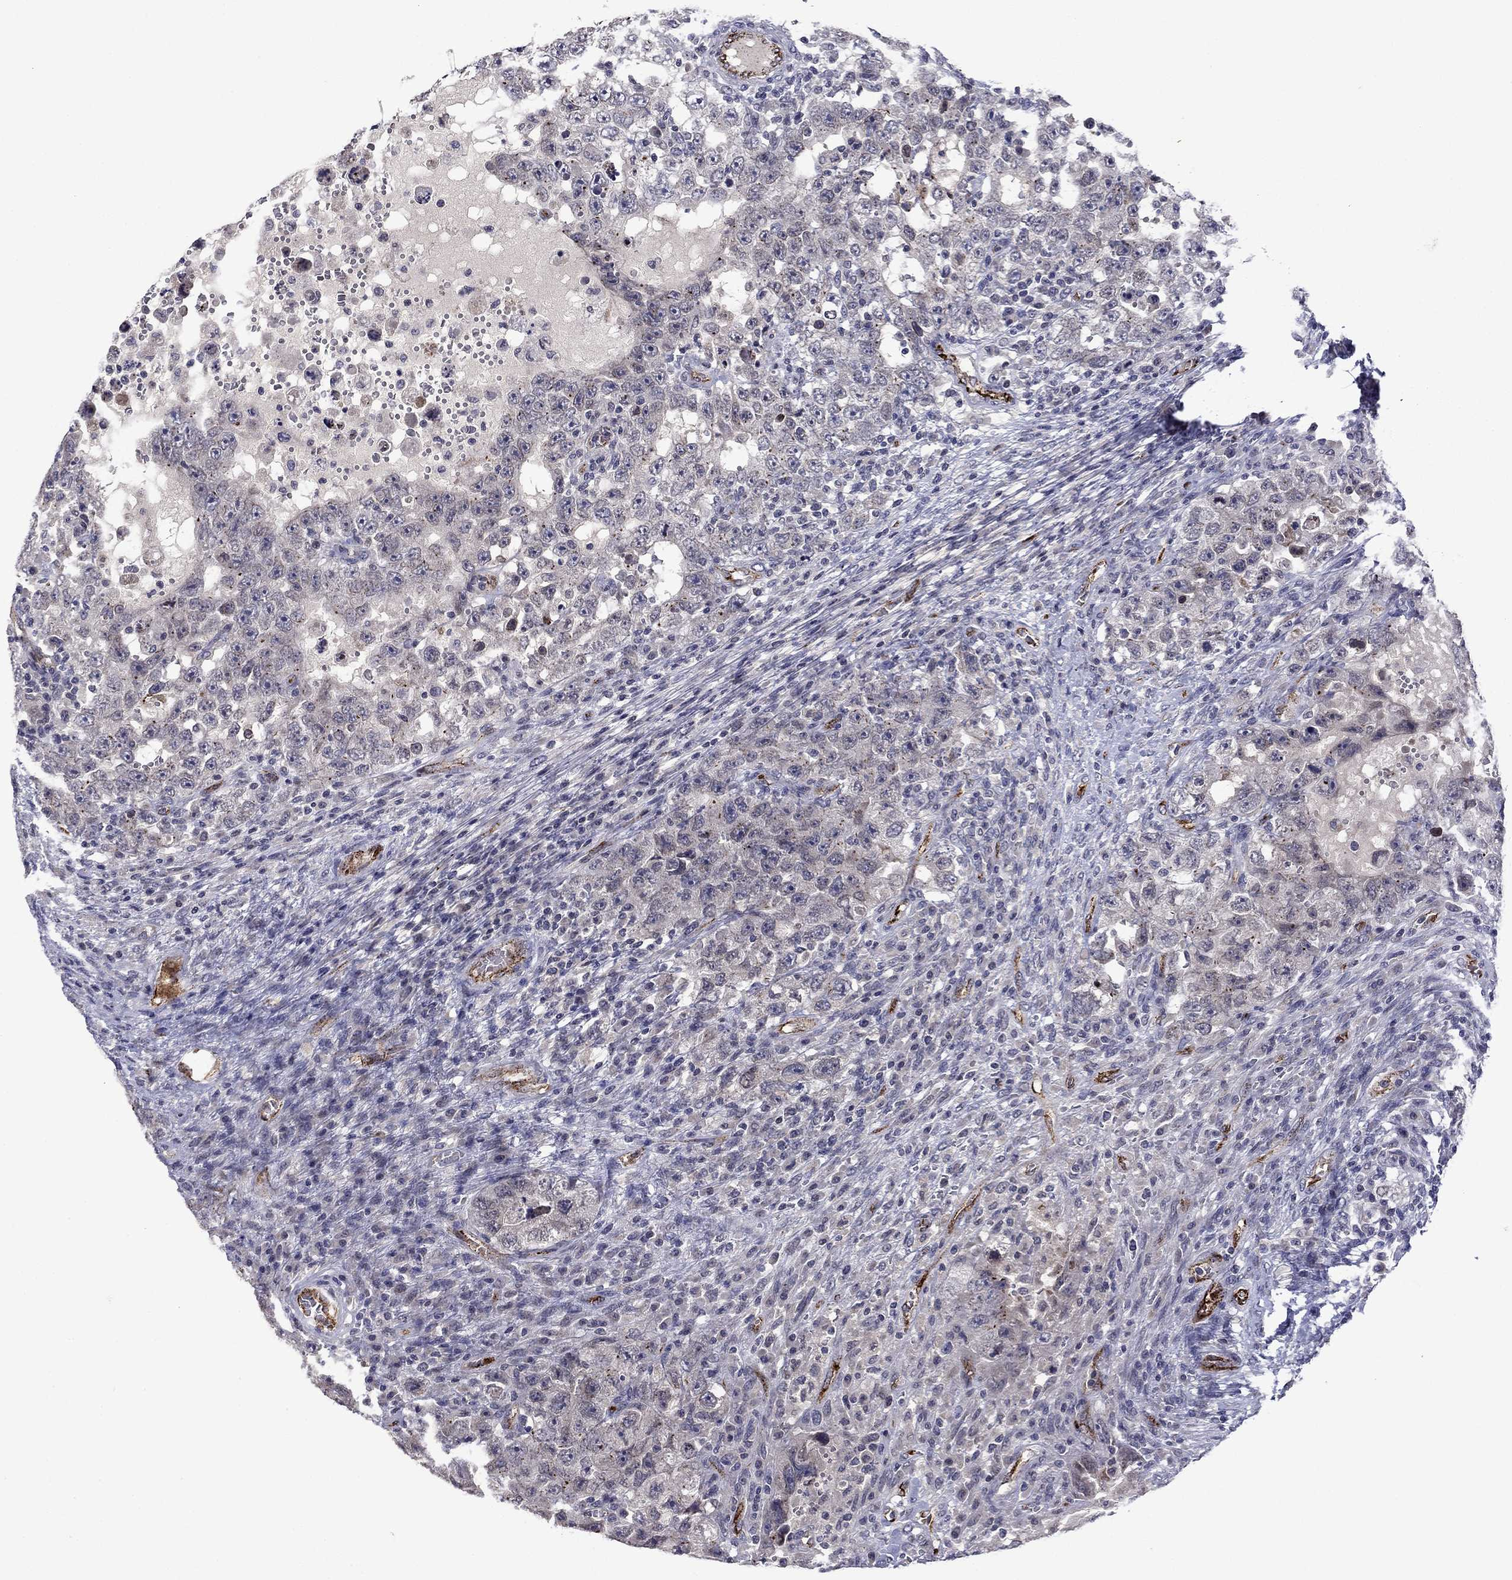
{"staining": {"intensity": "negative", "quantity": "none", "location": "none"}, "tissue": "testis cancer", "cell_type": "Tumor cells", "image_type": "cancer", "snomed": [{"axis": "morphology", "description": "Carcinoma, Embryonal, NOS"}, {"axis": "topography", "description": "Testis"}], "caption": "Tumor cells are negative for brown protein staining in embryonal carcinoma (testis).", "gene": "SLITRK1", "patient": {"sex": "male", "age": 26}}